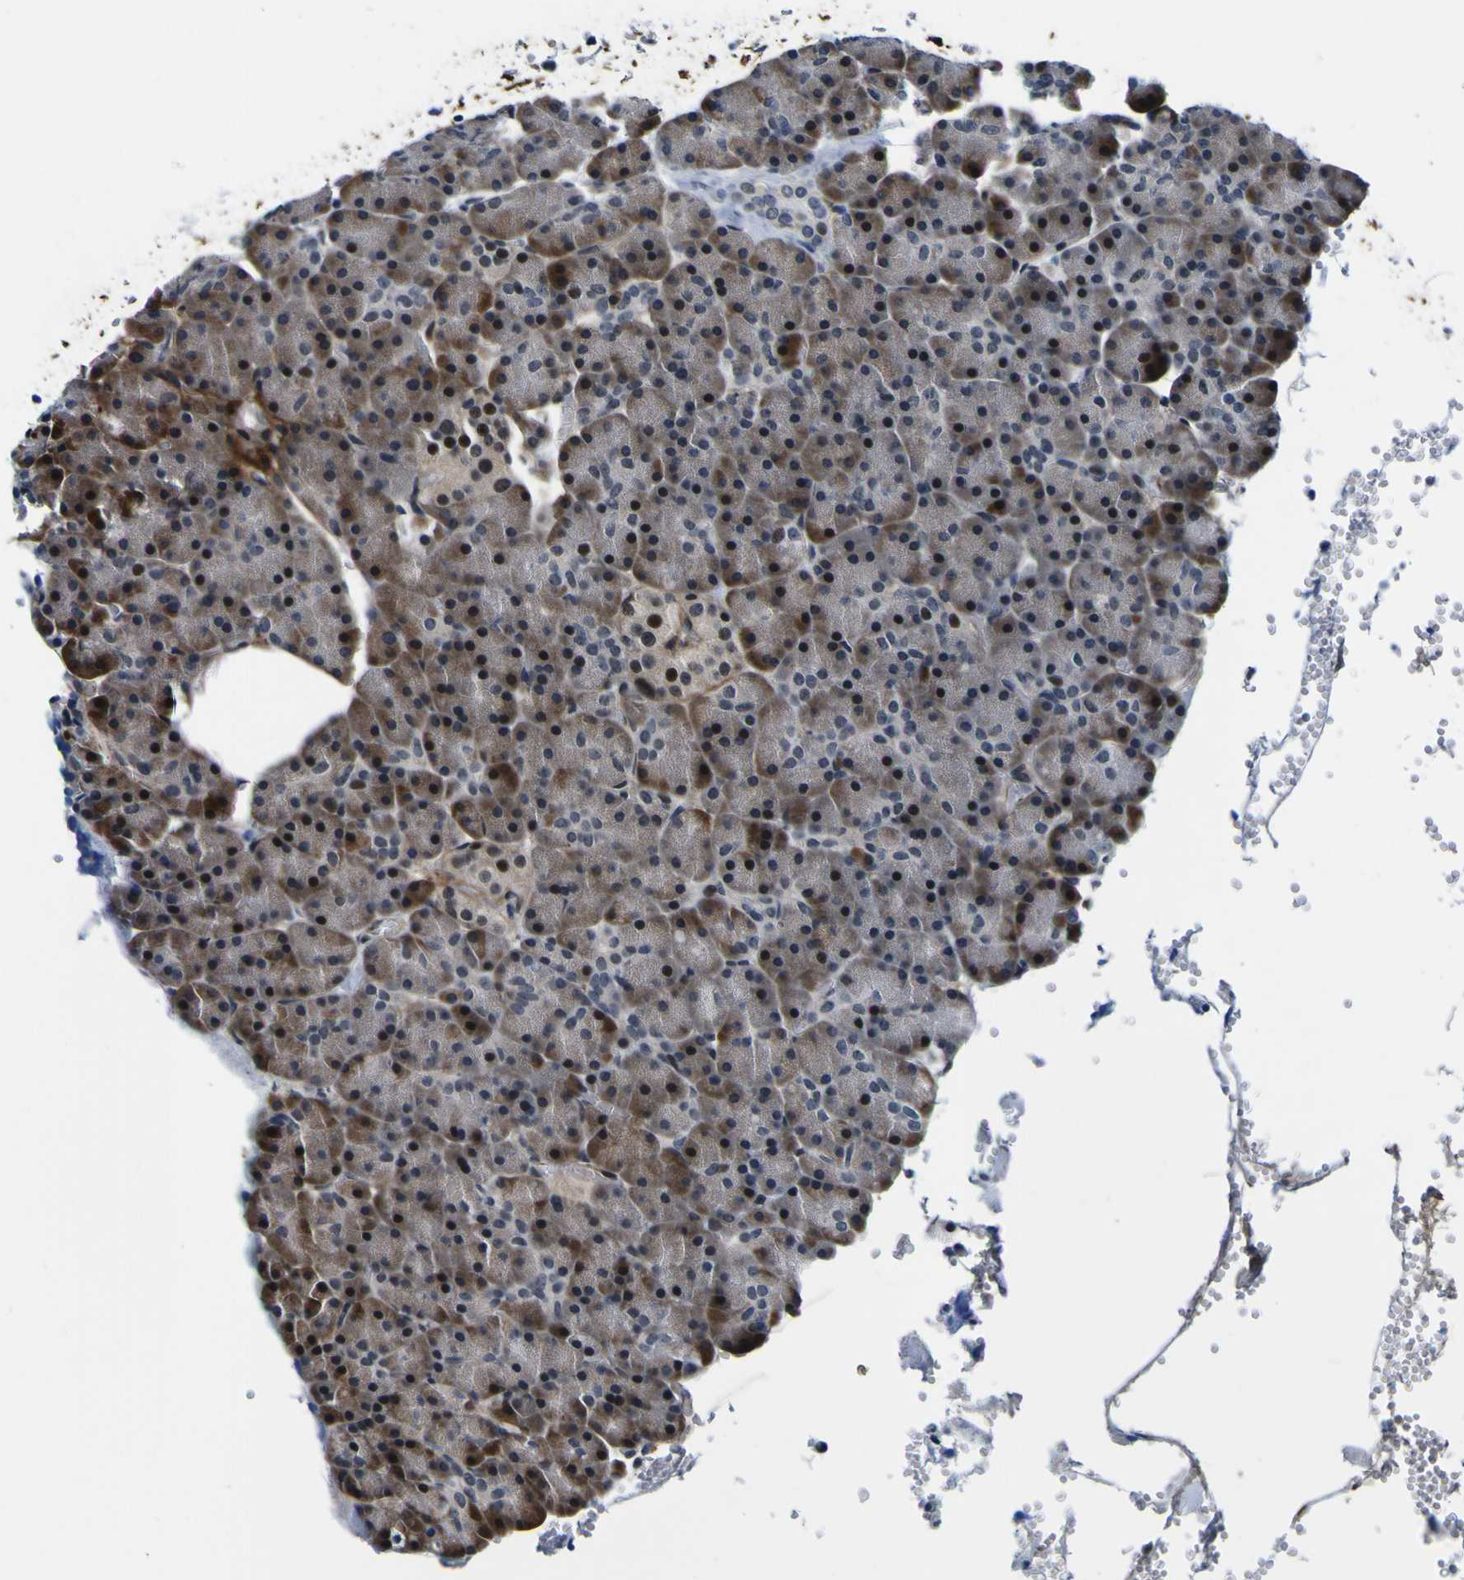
{"staining": {"intensity": "moderate", "quantity": "<25%", "location": "cytoplasmic/membranous,nuclear"}, "tissue": "pancreas", "cell_type": "Exocrine glandular cells", "image_type": "normal", "snomed": [{"axis": "morphology", "description": "Normal tissue, NOS"}, {"axis": "topography", "description": "Pancreas"}], "caption": "Pancreas stained for a protein demonstrates moderate cytoplasmic/membranous,nuclear positivity in exocrine glandular cells. (DAB IHC with brightfield microscopy, high magnification).", "gene": "POSTN", "patient": {"sex": "female", "age": 35}}